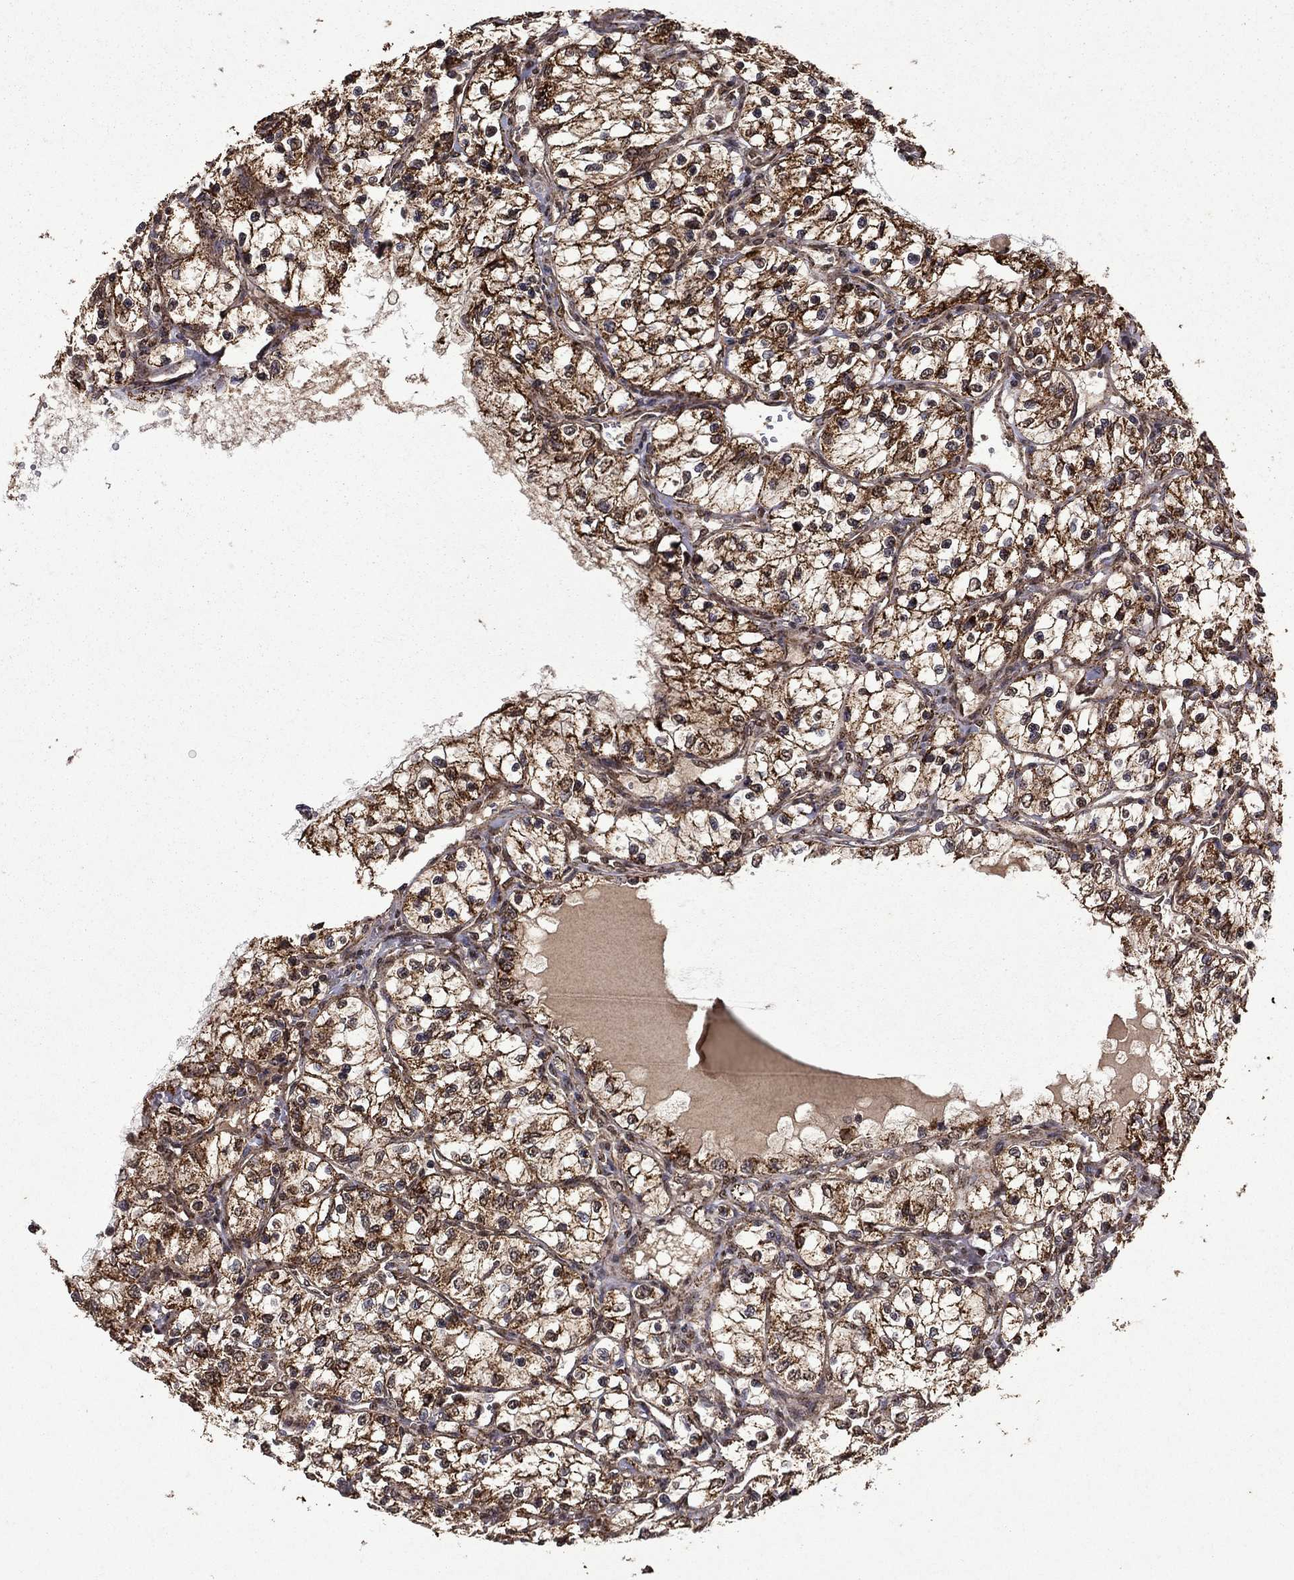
{"staining": {"intensity": "strong", "quantity": "25%-75%", "location": "cytoplasmic/membranous"}, "tissue": "renal cancer", "cell_type": "Tumor cells", "image_type": "cancer", "snomed": [{"axis": "morphology", "description": "Adenocarcinoma, NOS"}, {"axis": "topography", "description": "Kidney"}], "caption": "This image reveals immunohistochemistry (IHC) staining of human renal cancer, with high strong cytoplasmic/membranous positivity in about 25%-75% of tumor cells.", "gene": "ITM2B", "patient": {"sex": "female", "age": 69}}